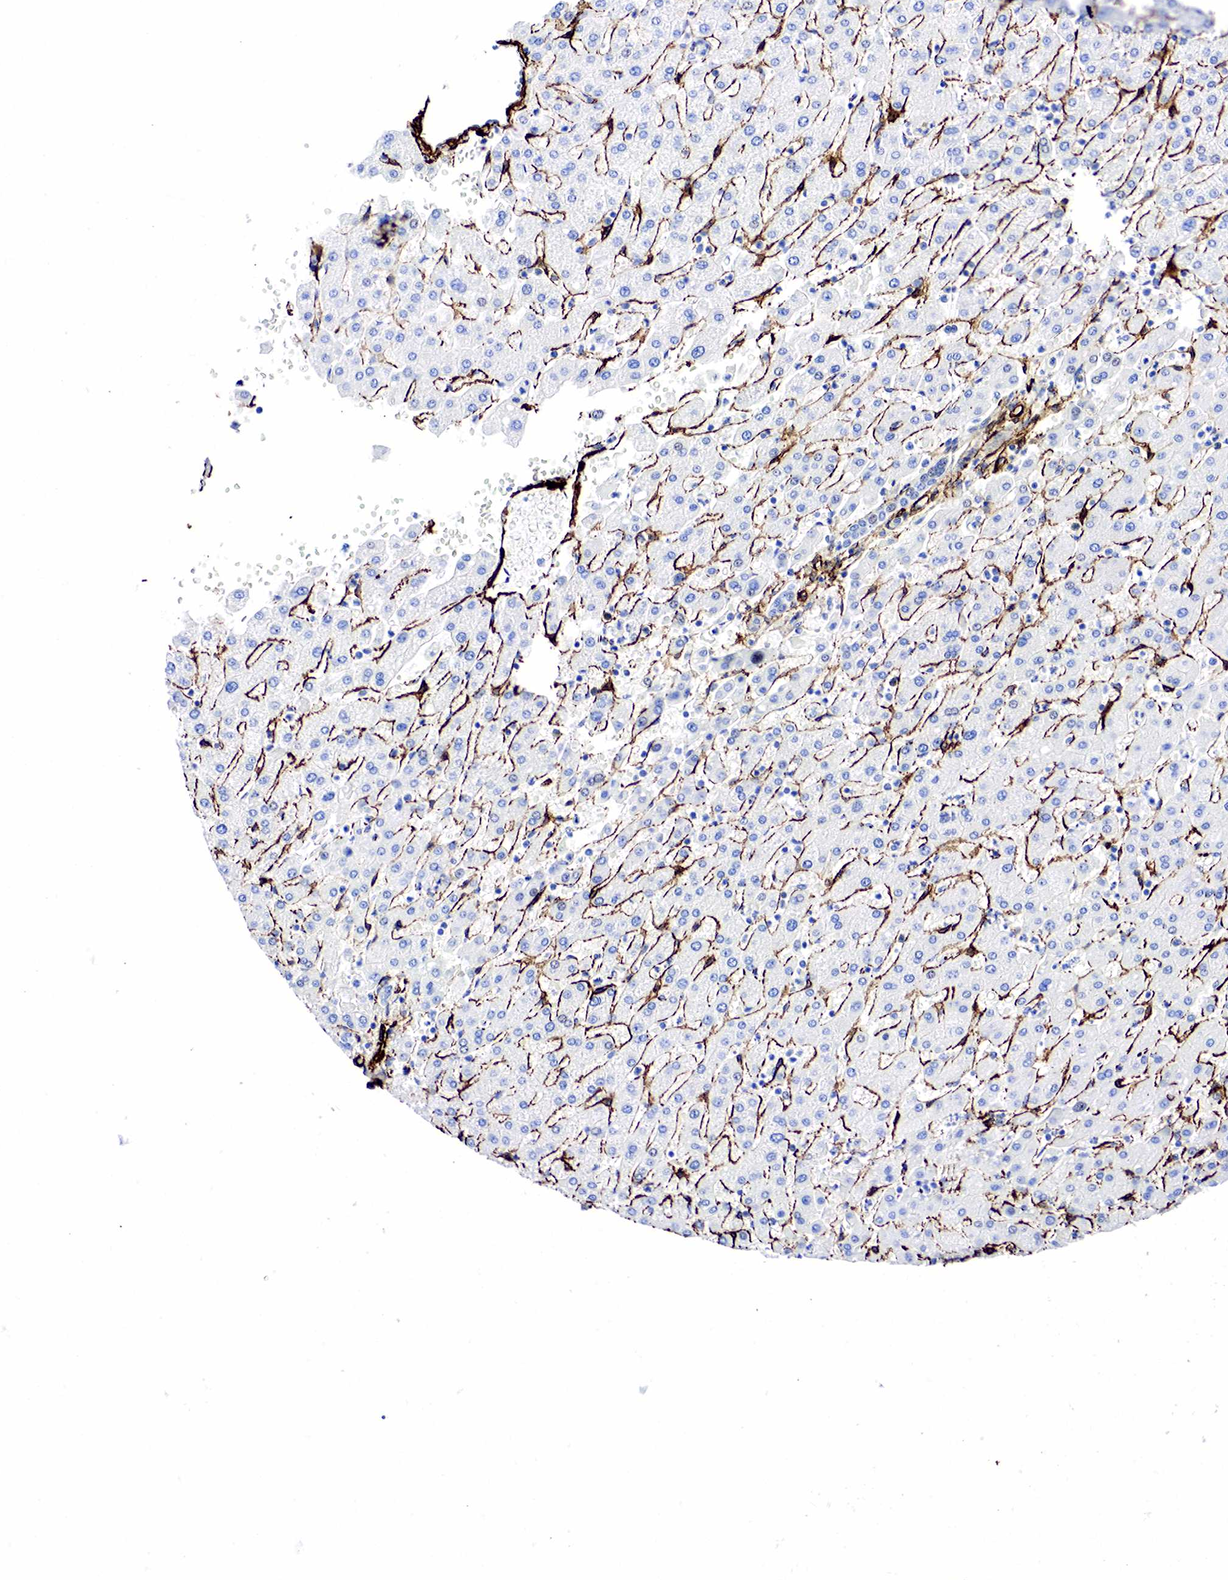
{"staining": {"intensity": "negative", "quantity": "none", "location": "none"}, "tissue": "liver", "cell_type": "Cholangiocytes", "image_type": "normal", "snomed": [{"axis": "morphology", "description": "Normal tissue, NOS"}, {"axis": "topography", "description": "Liver"}], "caption": "This is an immunohistochemistry (IHC) micrograph of normal human liver. There is no staining in cholangiocytes.", "gene": "ACTA2", "patient": {"sex": "female", "age": 30}}